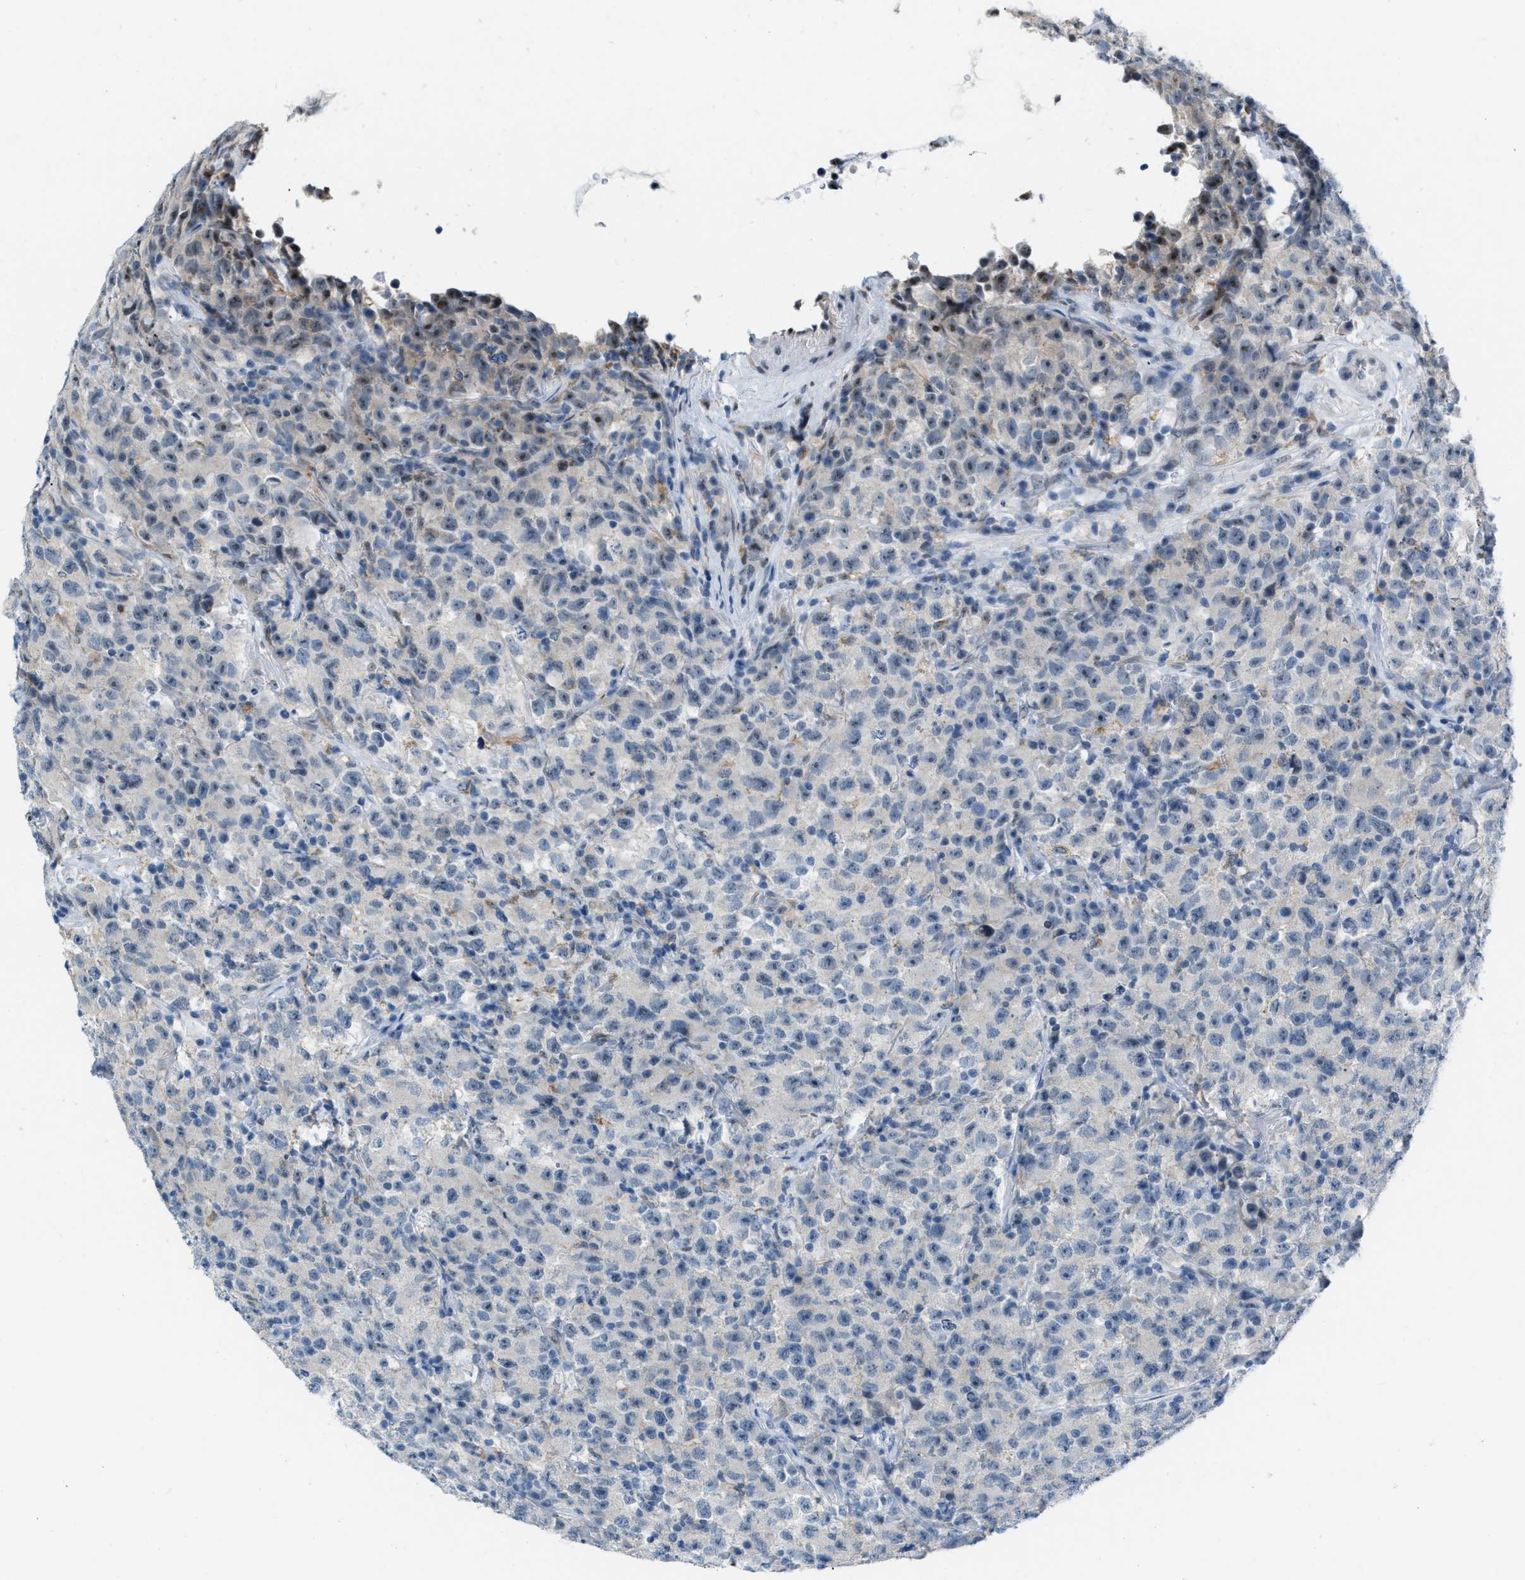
{"staining": {"intensity": "negative", "quantity": "none", "location": "none"}, "tissue": "testis cancer", "cell_type": "Tumor cells", "image_type": "cancer", "snomed": [{"axis": "morphology", "description": "Seminoma, NOS"}, {"axis": "topography", "description": "Testis"}], "caption": "This is an immunohistochemistry (IHC) photomicrograph of testis seminoma. There is no staining in tumor cells.", "gene": "PHRF1", "patient": {"sex": "male", "age": 22}}